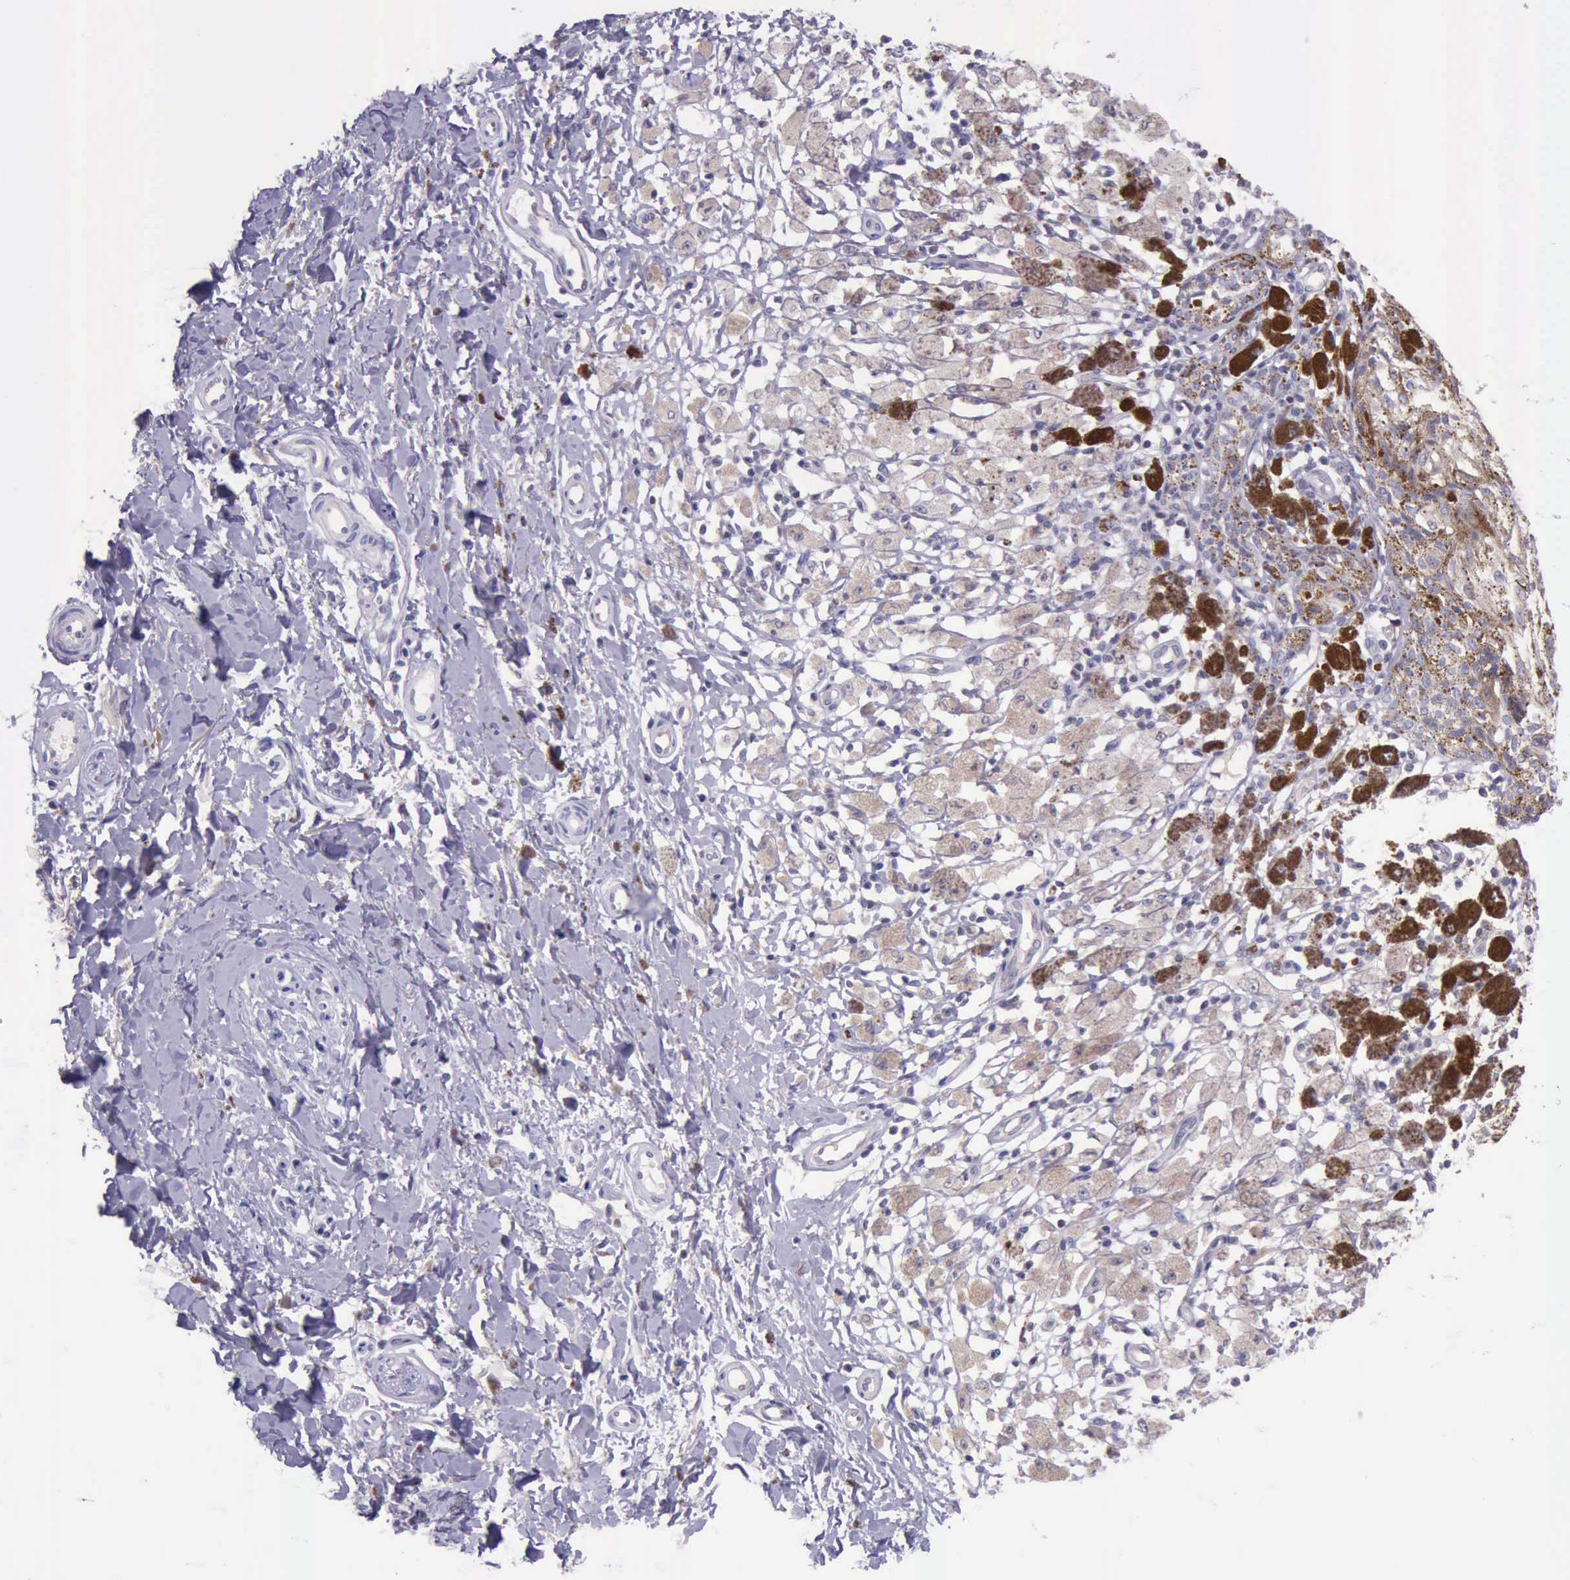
{"staining": {"intensity": "negative", "quantity": "none", "location": "none"}, "tissue": "melanoma", "cell_type": "Tumor cells", "image_type": "cancer", "snomed": [{"axis": "morphology", "description": "Malignant melanoma, NOS"}, {"axis": "topography", "description": "Skin"}], "caption": "Human melanoma stained for a protein using immunohistochemistry demonstrates no staining in tumor cells.", "gene": "PARP1", "patient": {"sex": "male", "age": 88}}